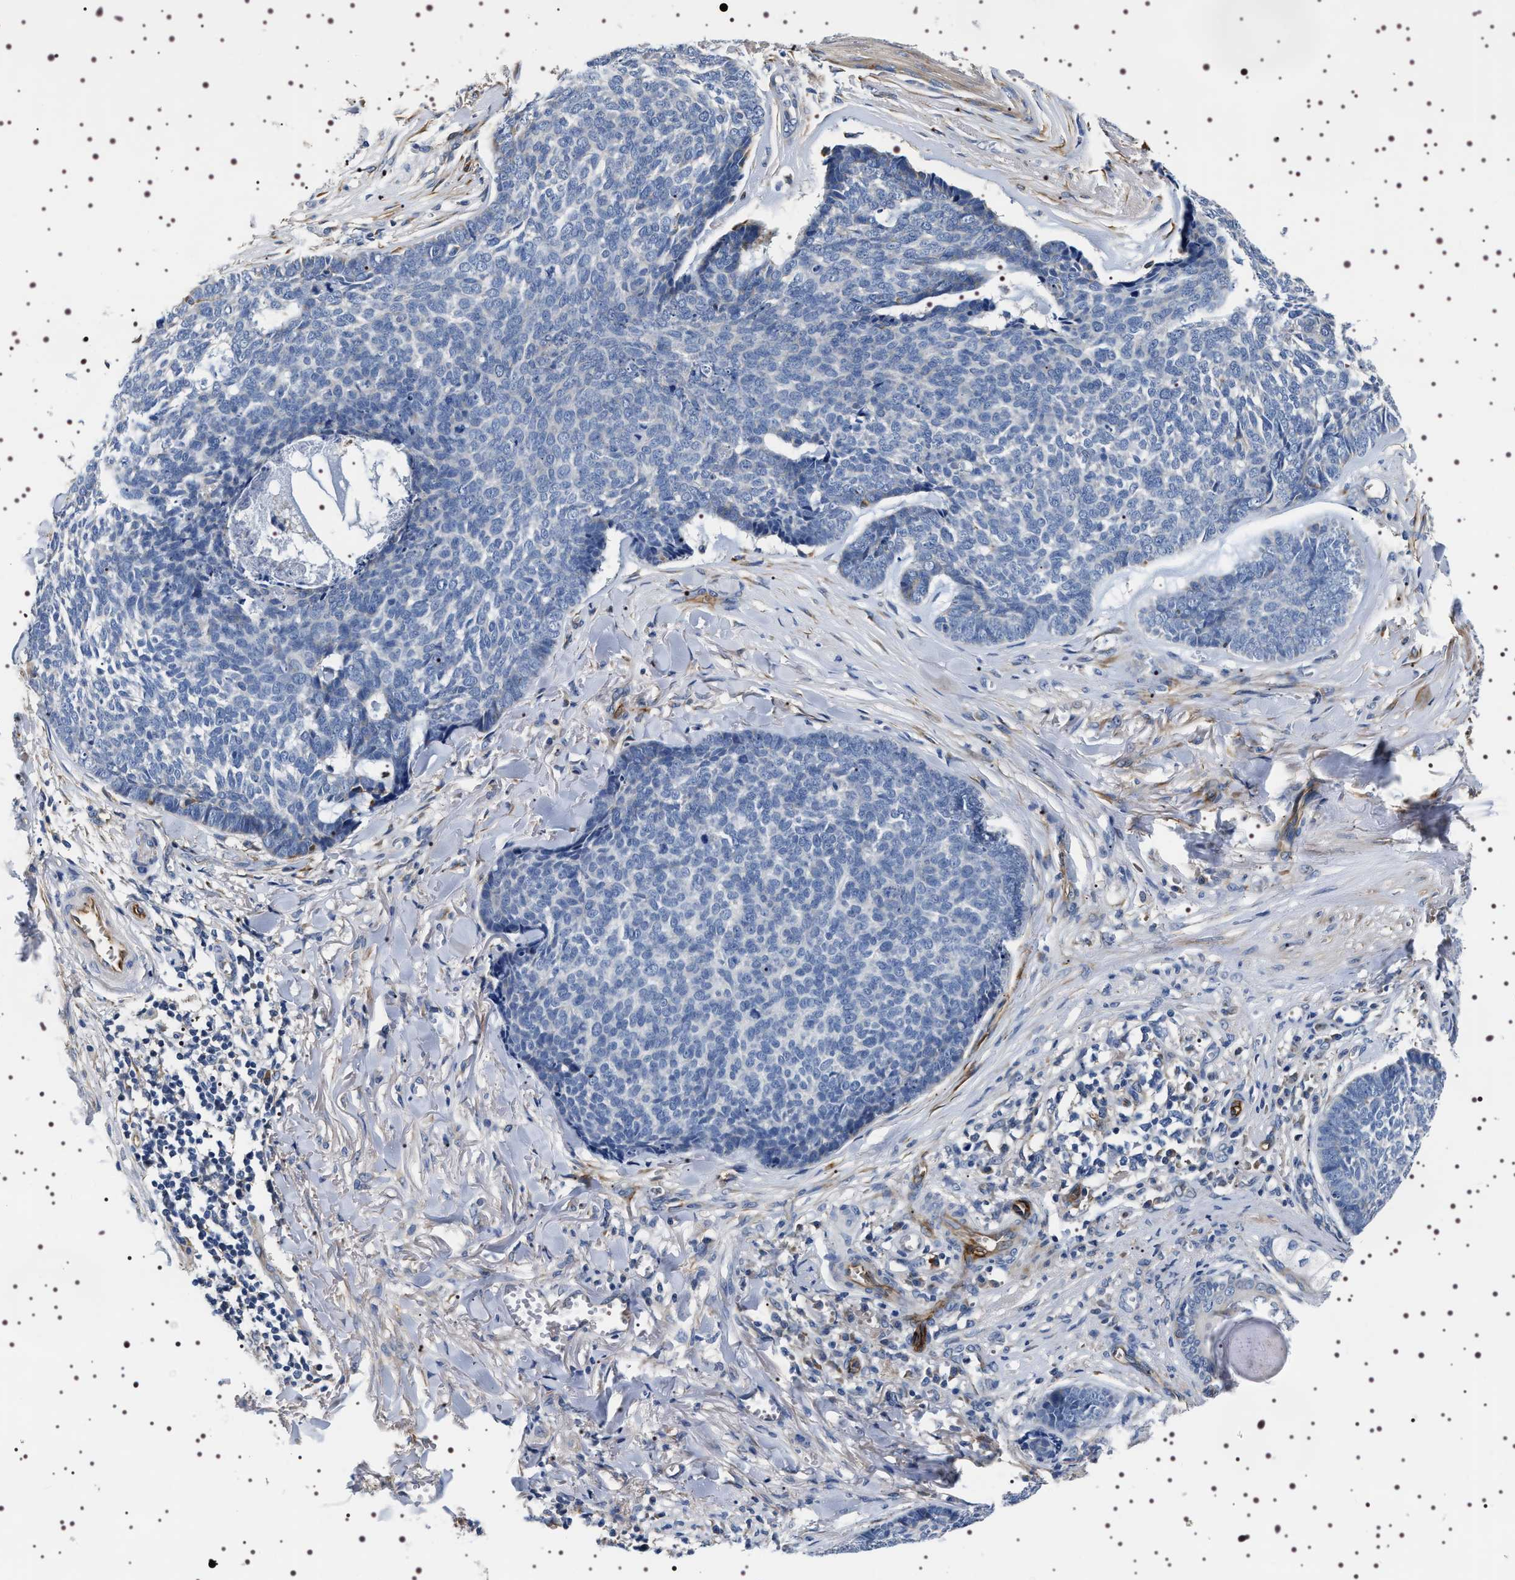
{"staining": {"intensity": "negative", "quantity": "none", "location": "none"}, "tissue": "skin cancer", "cell_type": "Tumor cells", "image_type": "cancer", "snomed": [{"axis": "morphology", "description": "Basal cell carcinoma"}, {"axis": "topography", "description": "Skin"}], "caption": "The photomicrograph demonstrates no staining of tumor cells in skin cancer (basal cell carcinoma). (Brightfield microscopy of DAB (3,3'-diaminobenzidine) immunohistochemistry (IHC) at high magnification).", "gene": "ALPL", "patient": {"sex": "male", "age": 84}}